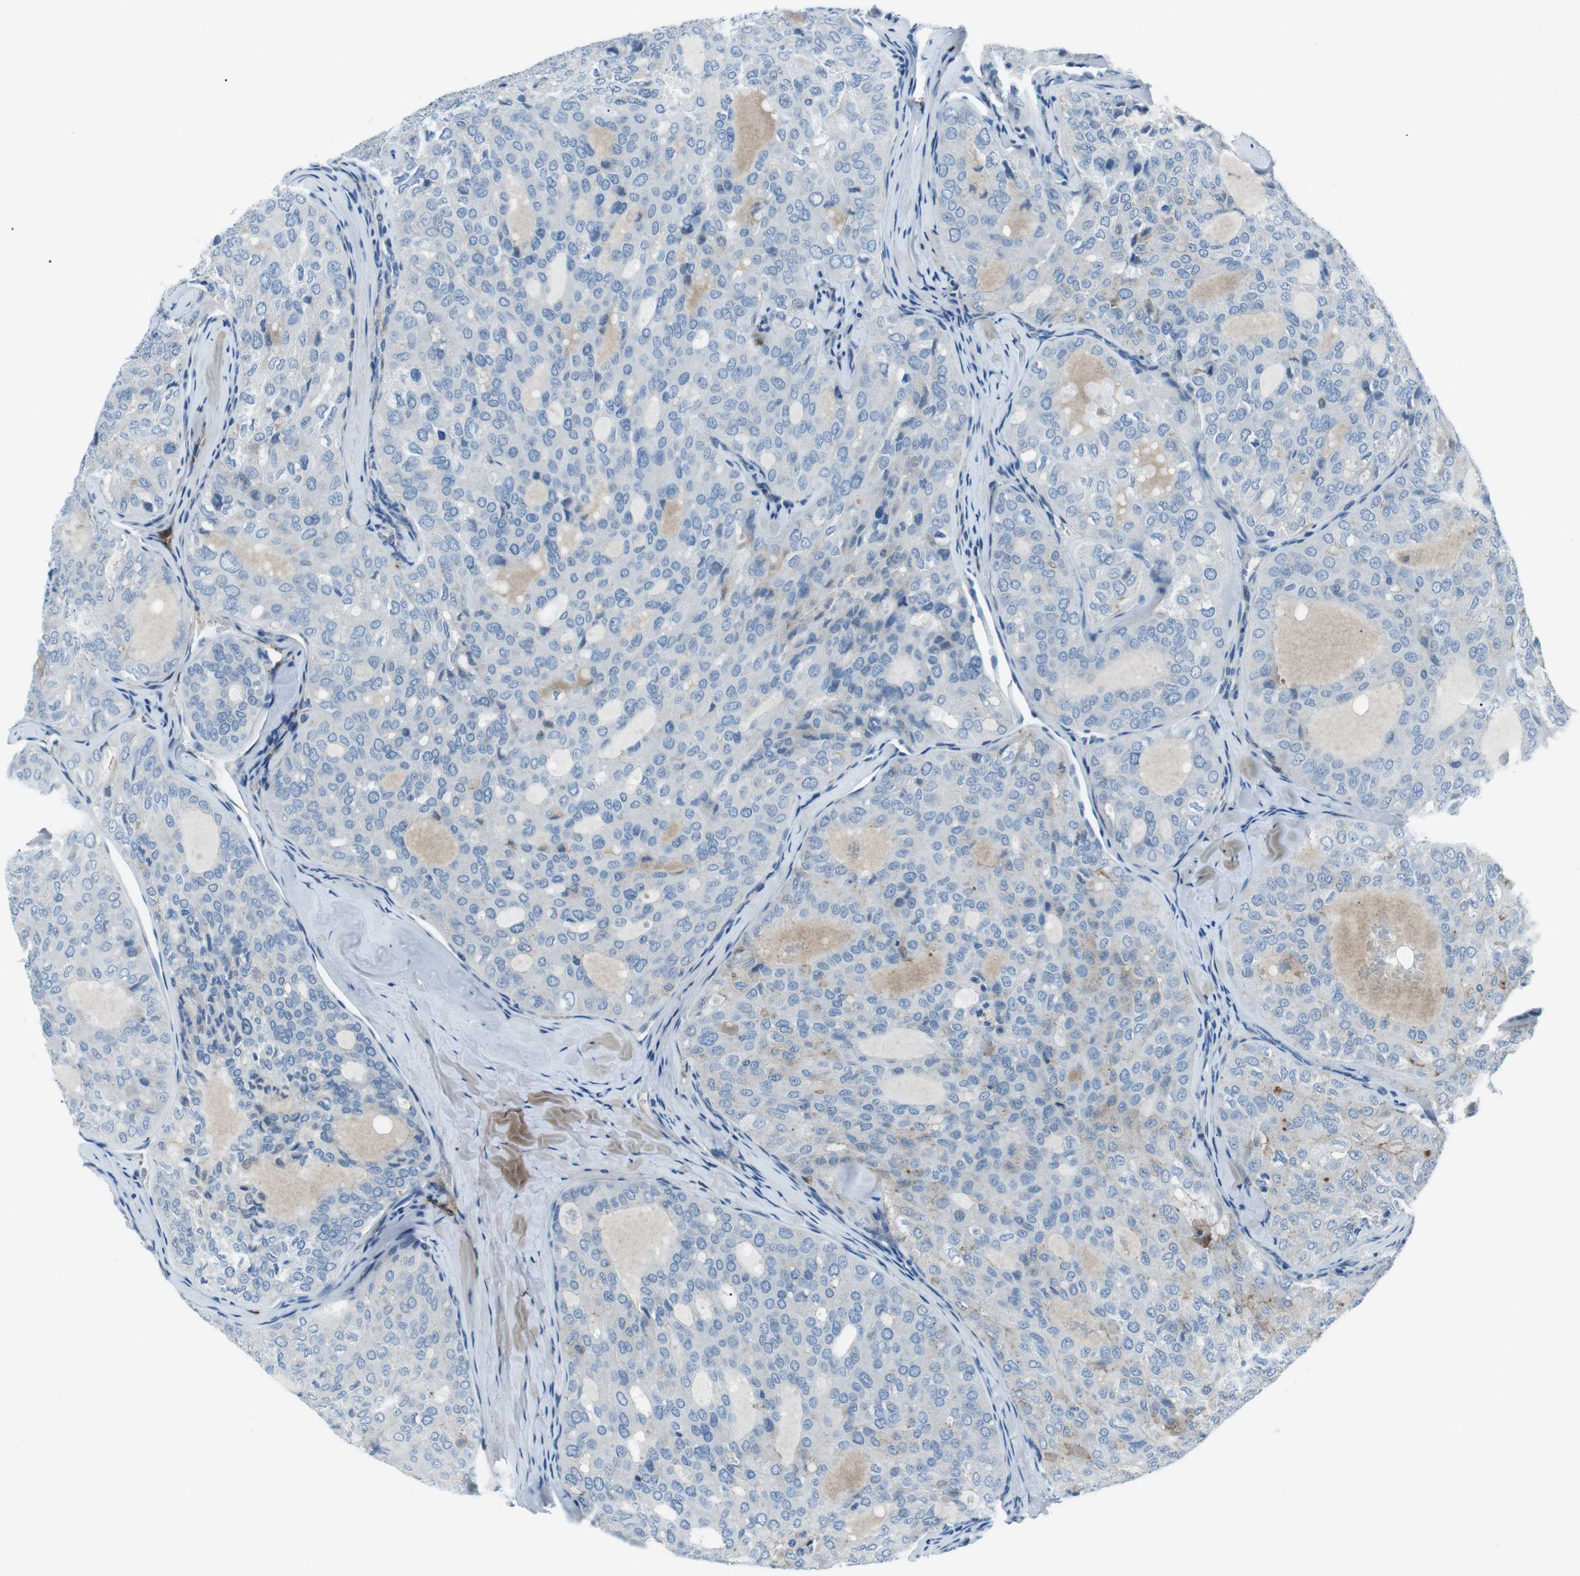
{"staining": {"intensity": "negative", "quantity": "none", "location": "none"}, "tissue": "thyroid cancer", "cell_type": "Tumor cells", "image_type": "cancer", "snomed": [{"axis": "morphology", "description": "Follicular adenoma carcinoma, NOS"}, {"axis": "topography", "description": "Thyroid gland"}], "caption": "IHC photomicrograph of thyroid cancer (follicular adenoma carcinoma) stained for a protein (brown), which reveals no expression in tumor cells.", "gene": "CSF2RA", "patient": {"sex": "male", "age": 75}}